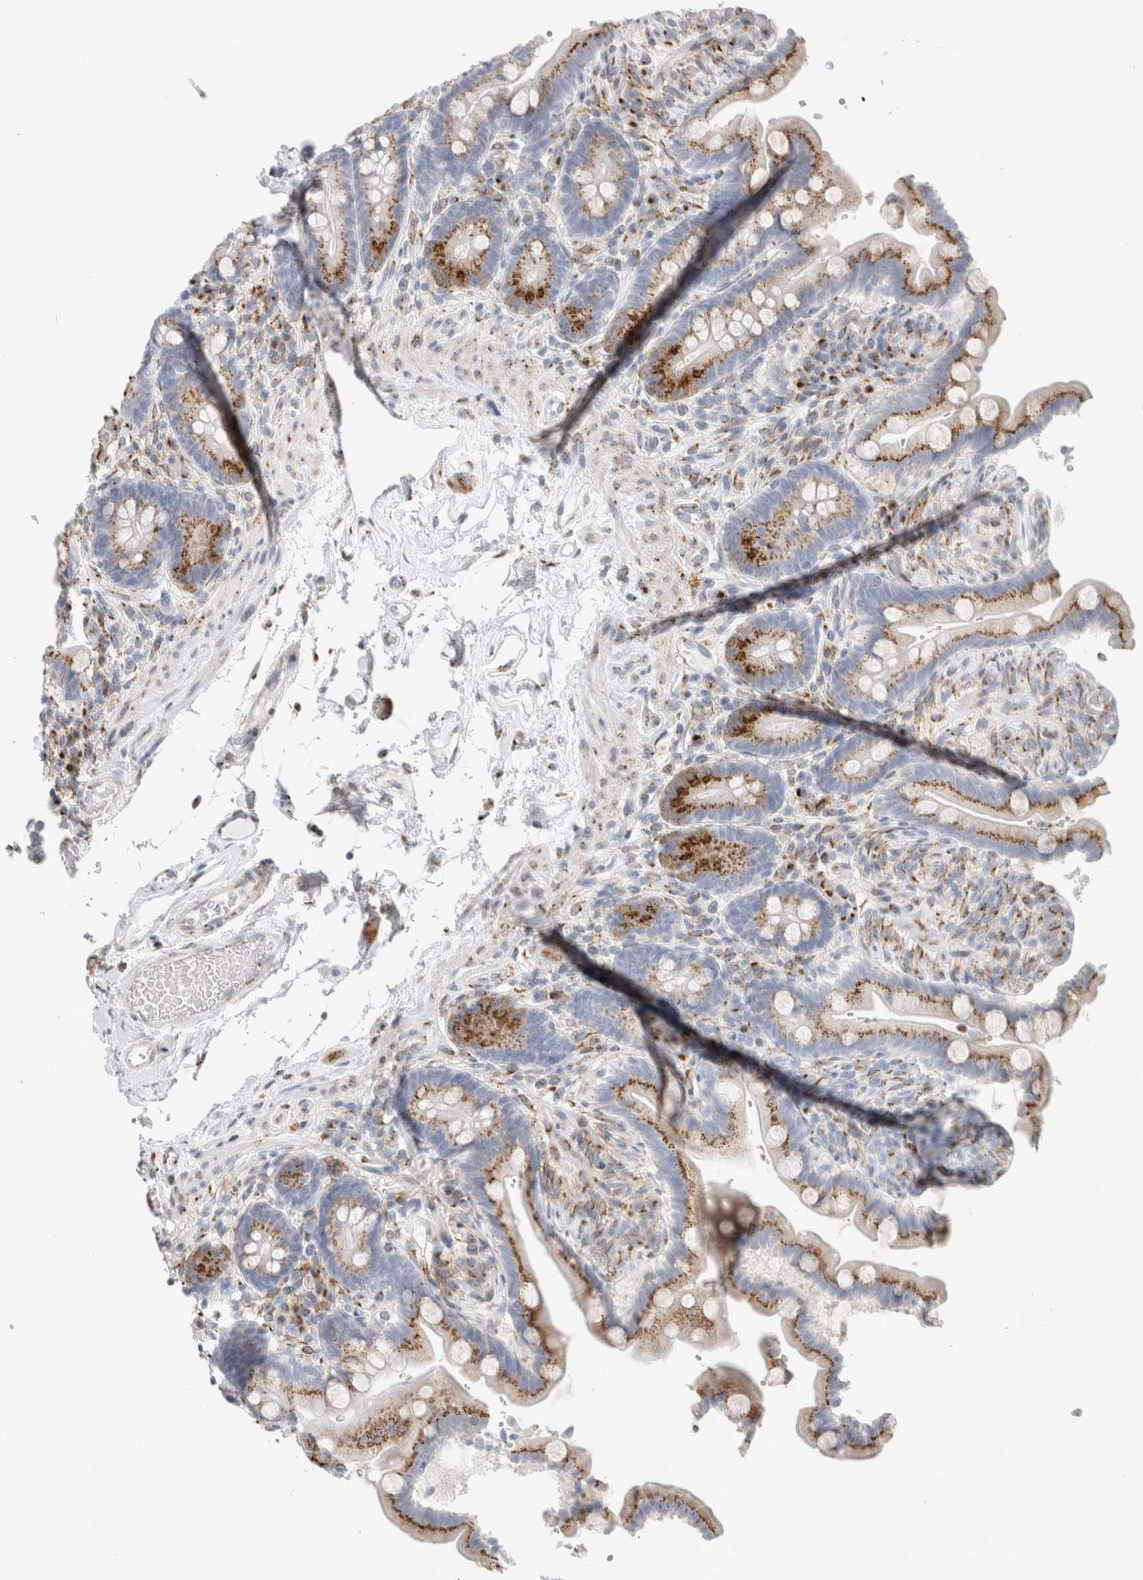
{"staining": {"intensity": "moderate", "quantity": ">75%", "location": "cytoplasmic/membranous"}, "tissue": "colon", "cell_type": "Endothelial cells", "image_type": "normal", "snomed": [{"axis": "morphology", "description": "Normal tissue, NOS"}, {"axis": "topography", "description": "Smooth muscle"}, {"axis": "topography", "description": "Colon"}], "caption": "Approximately >75% of endothelial cells in unremarkable colon exhibit moderate cytoplasmic/membranous protein positivity as visualized by brown immunohistochemical staining.", "gene": "MCFD2", "patient": {"sex": "male", "age": 73}}